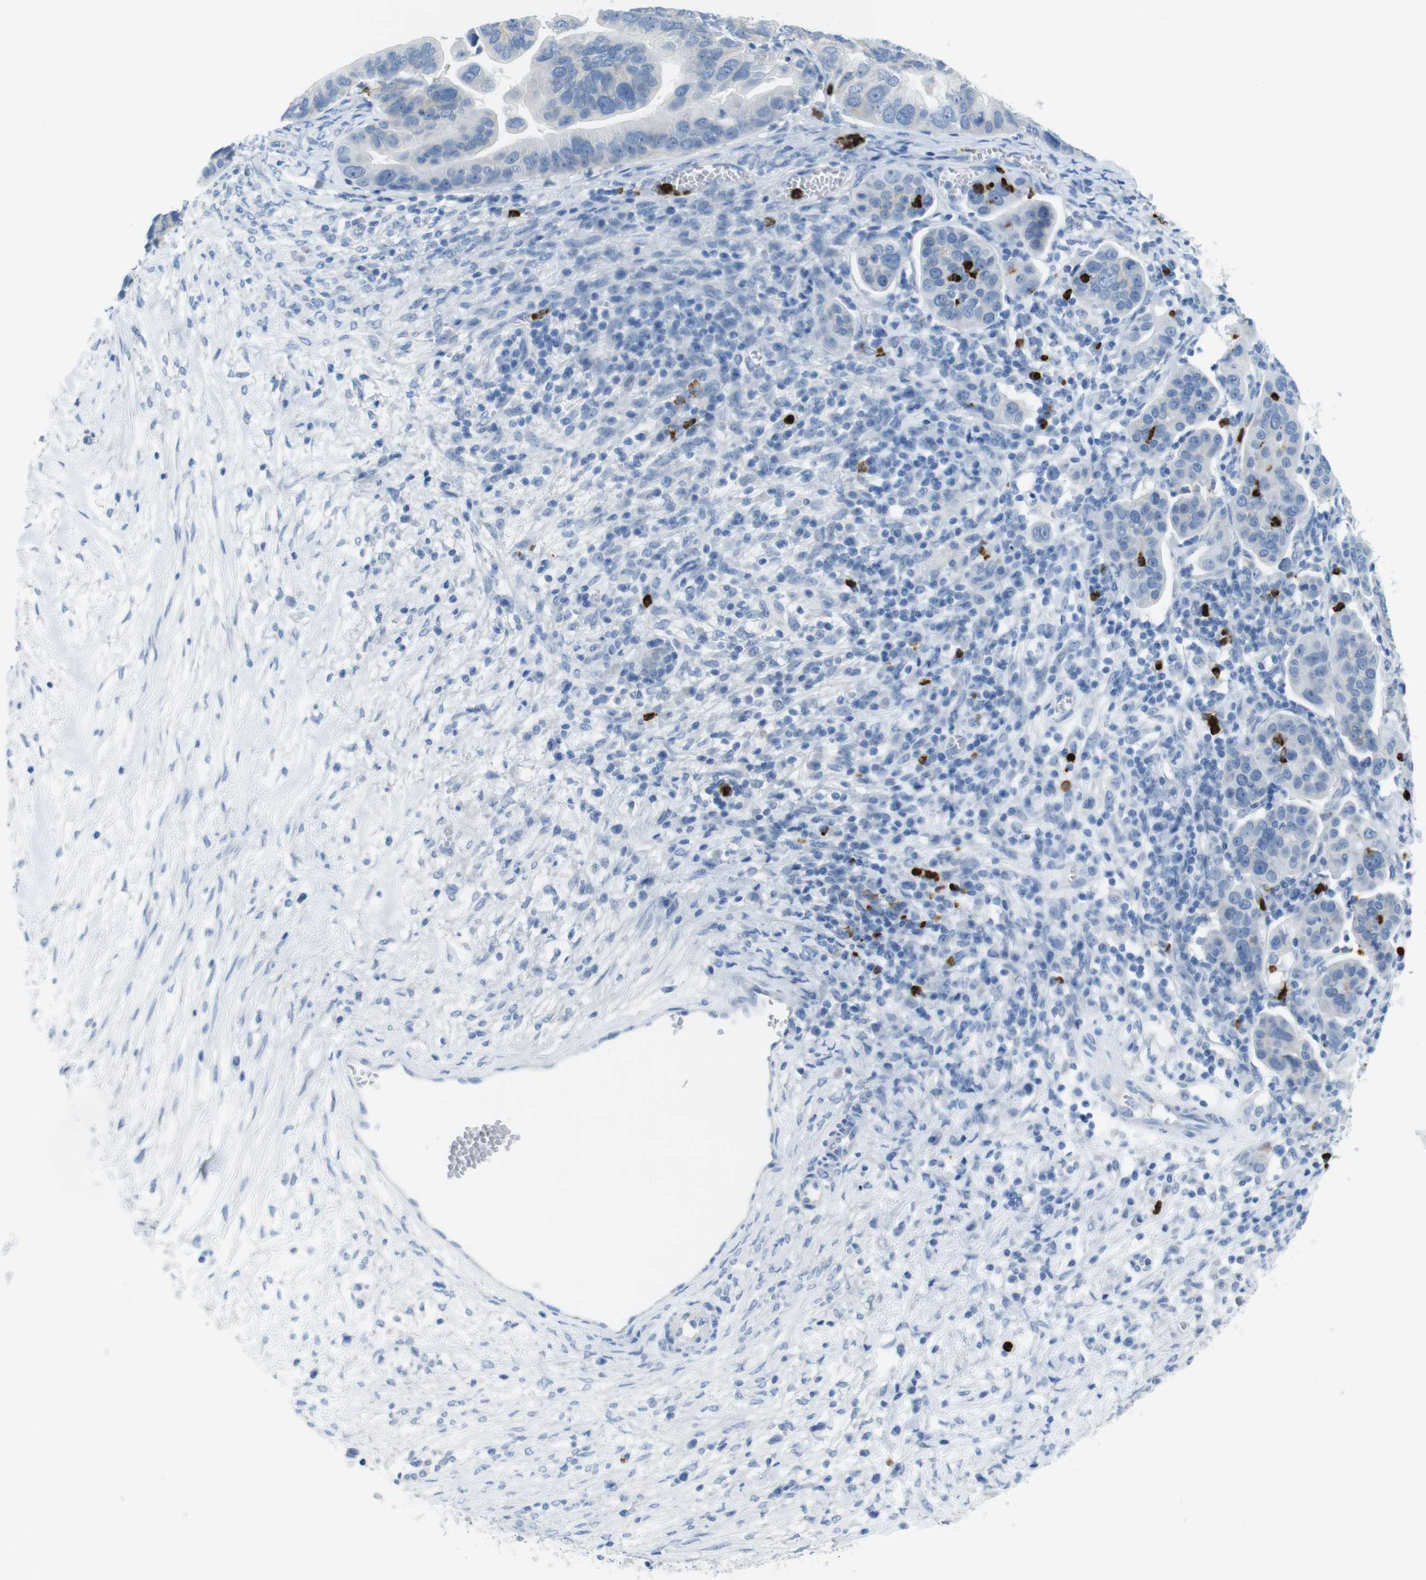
{"staining": {"intensity": "negative", "quantity": "none", "location": "none"}, "tissue": "ovarian cancer", "cell_type": "Tumor cells", "image_type": "cancer", "snomed": [{"axis": "morphology", "description": "Cystadenocarcinoma, serous, NOS"}, {"axis": "topography", "description": "Ovary"}], "caption": "Serous cystadenocarcinoma (ovarian) was stained to show a protein in brown. There is no significant staining in tumor cells.", "gene": "MCEMP1", "patient": {"sex": "female", "age": 56}}